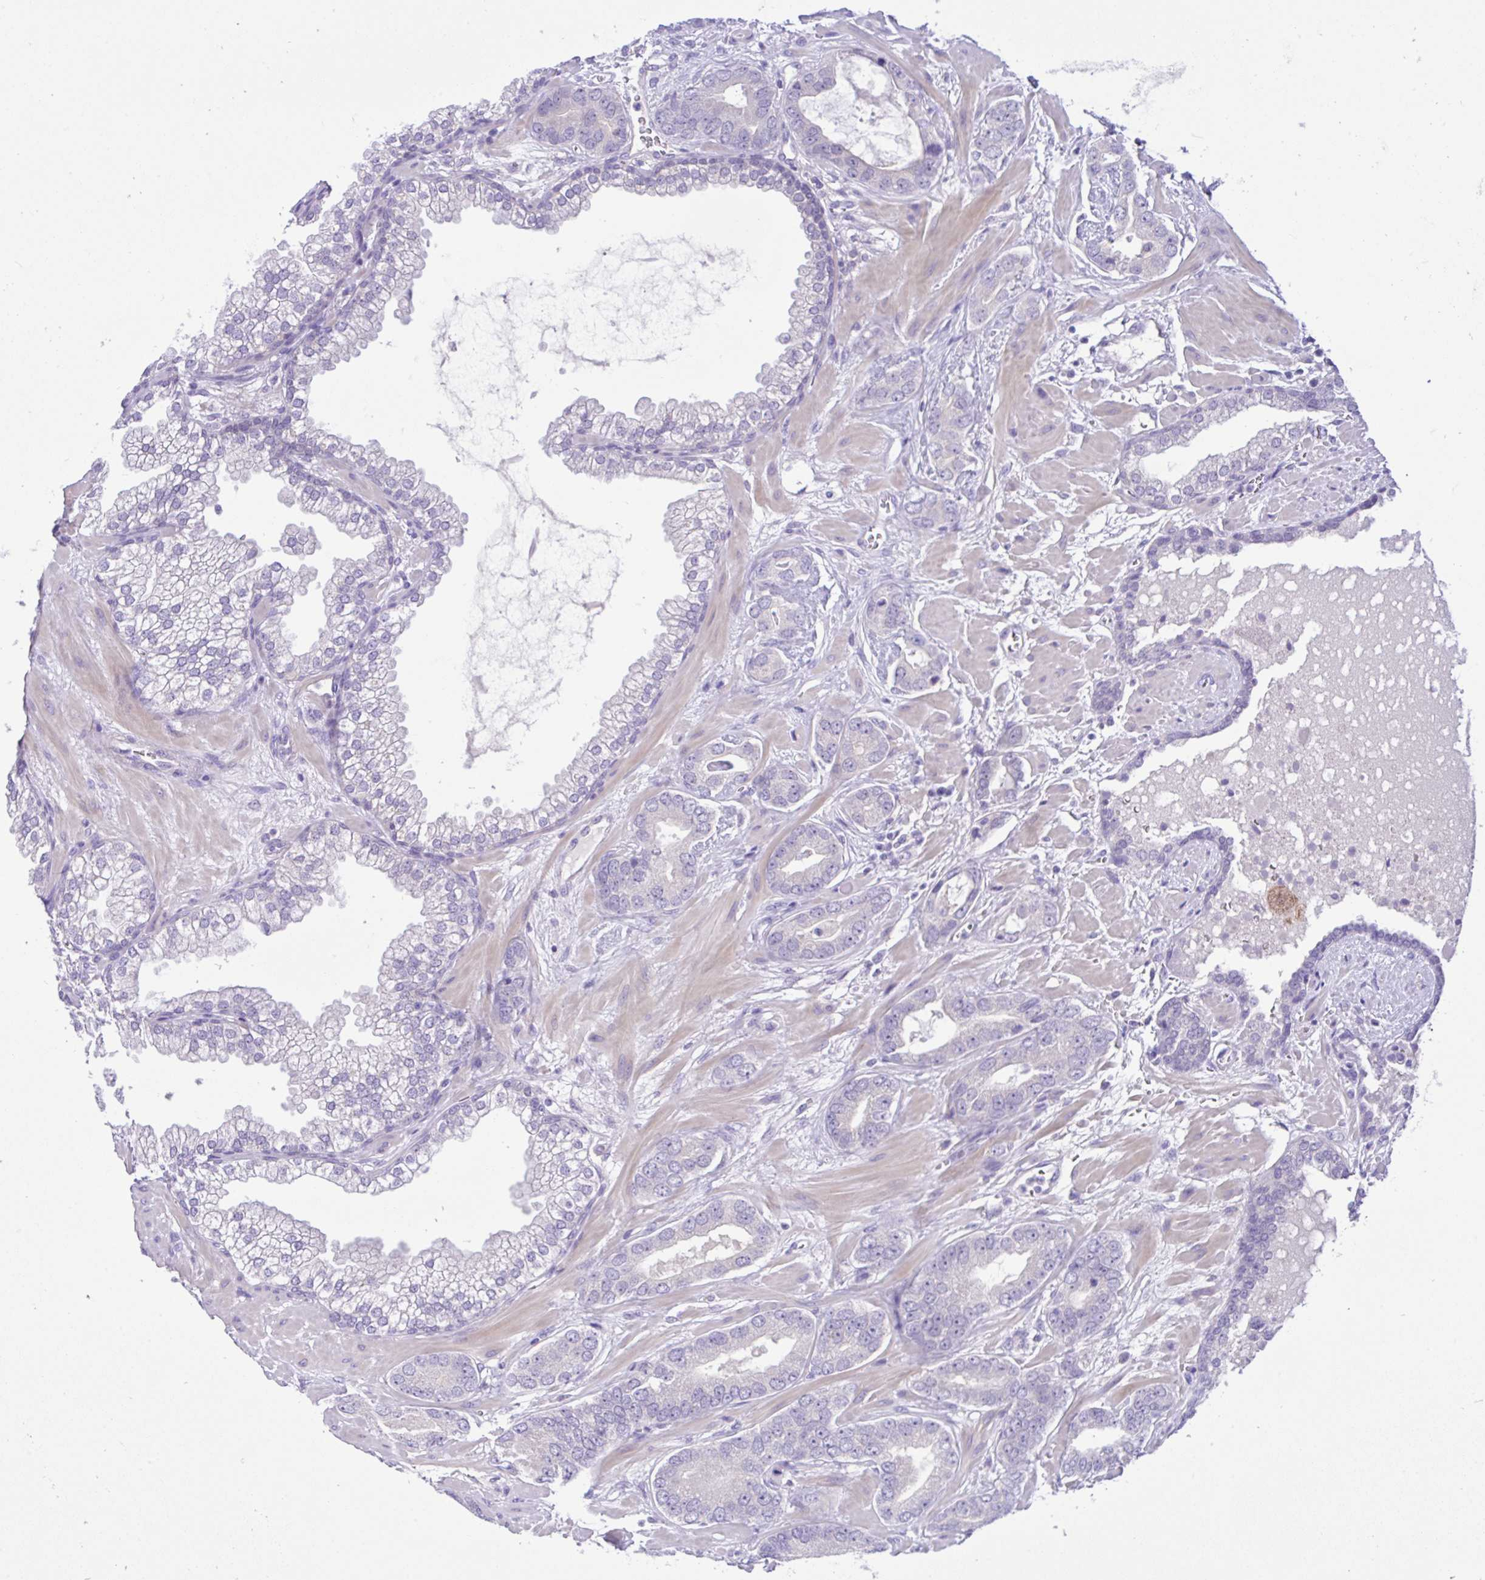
{"staining": {"intensity": "negative", "quantity": "none", "location": "none"}, "tissue": "prostate cancer", "cell_type": "Tumor cells", "image_type": "cancer", "snomed": [{"axis": "morphology", "description": "Adenocarcinoma, Low grade"}, {"axis": "topography", "description": "Prostate"}], "caption": "Immunohistochemical staining of human prostate cancer (adenocarcinoma (low-grade)) shows no significant positivity in tumor cells. The staining was performed using DAB (3,3'-diaminobenzidine) to visualize the protein expression in brown, while the nuclei were stained in blue with hematoxylin (Magnification: 20x).", "gene": "ANO4", "patient": {"sex": "male", "age": 62}}